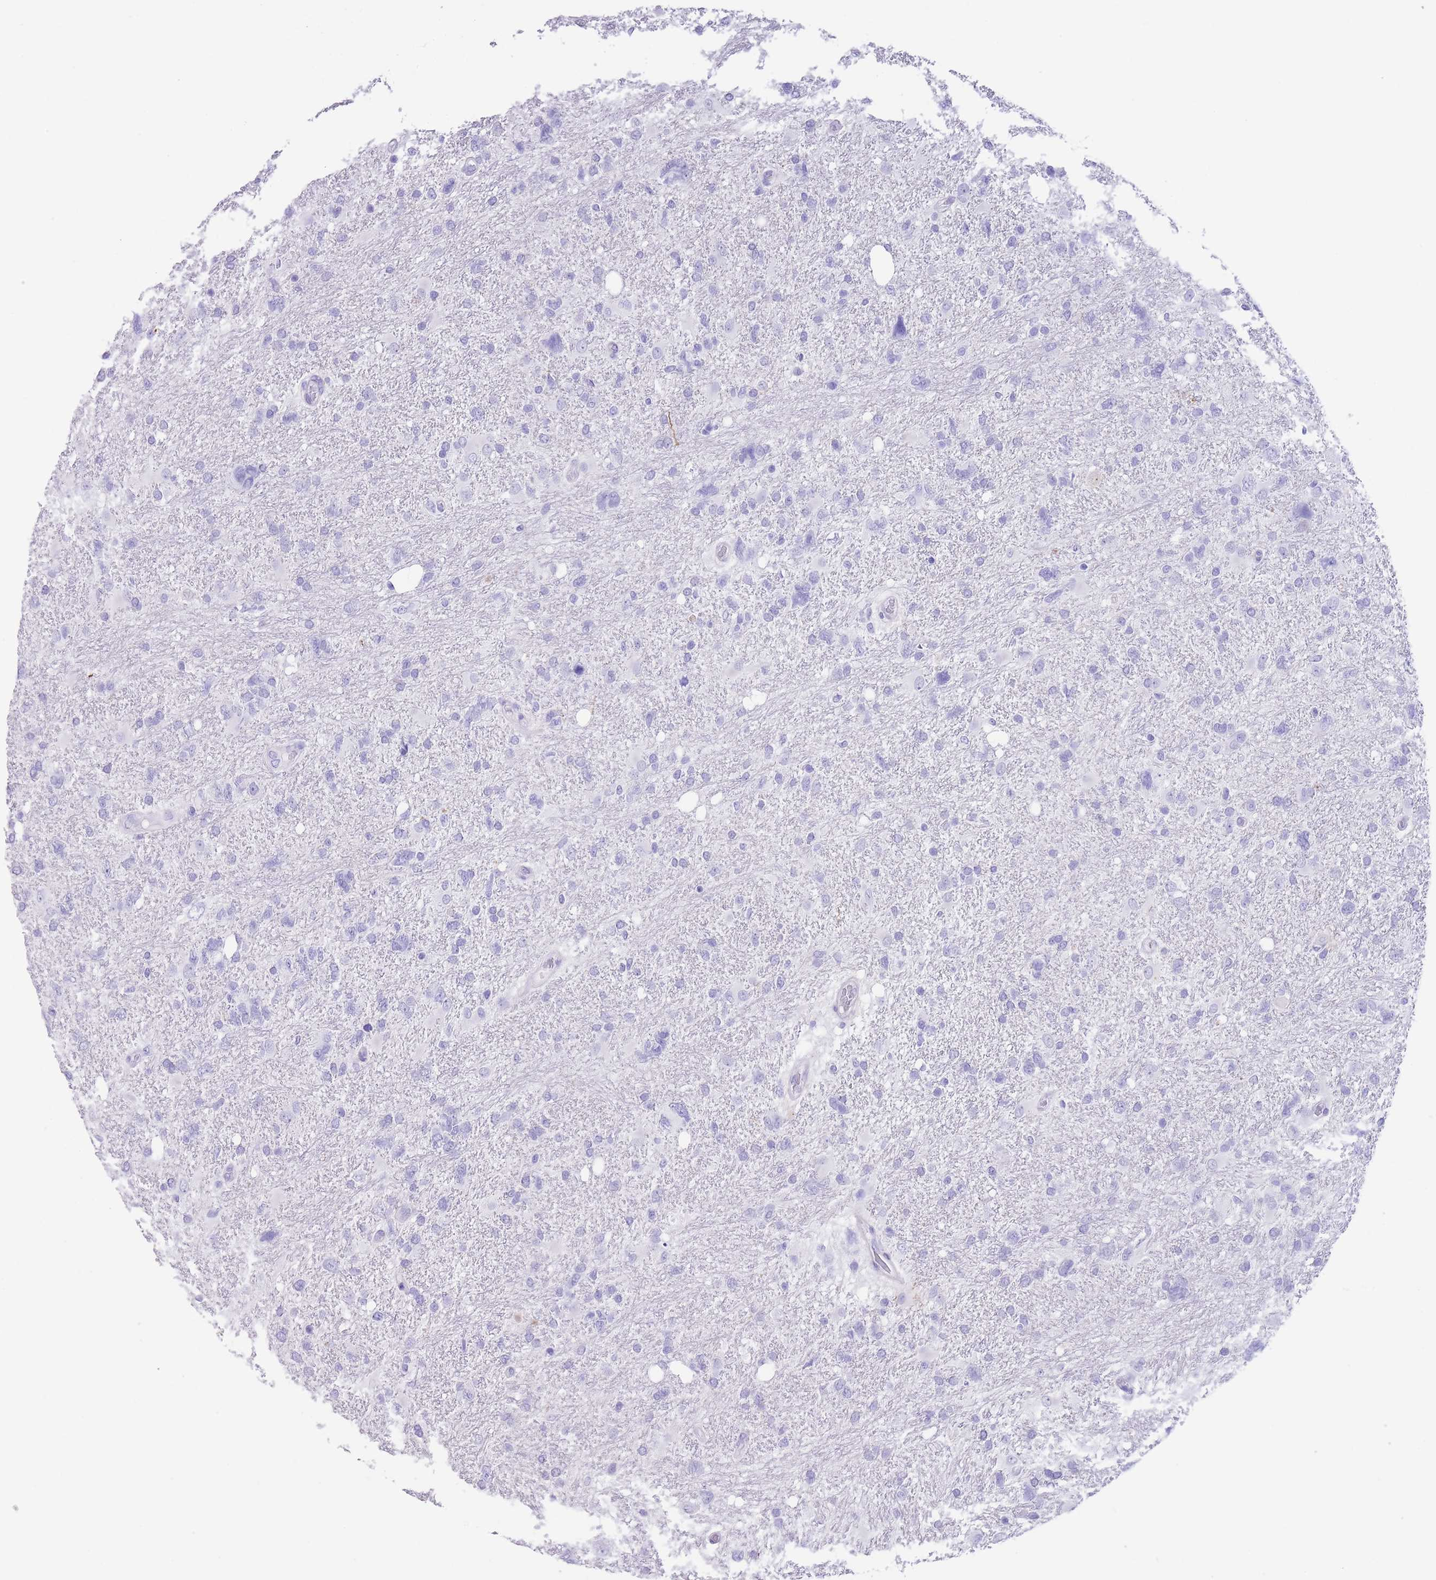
{"staining": {"intensity": "negative", "quantity": "none", "location": "none"}, "tissue": "glioma", "cell_type": "Tumor cells", "image_type": "cancer", "snomed": [{"axis": "morphology", "description": "Glioma, malignant, High grade"}, {"axis": "topography", "description": "Brain"}], "caption": "Malignant glioma (high-grade) was stained to show a protein in brown. There is no significant positivity in tumor cells.", "gene": "RAI2", "patient": {"sex": "male", "age": 61}}